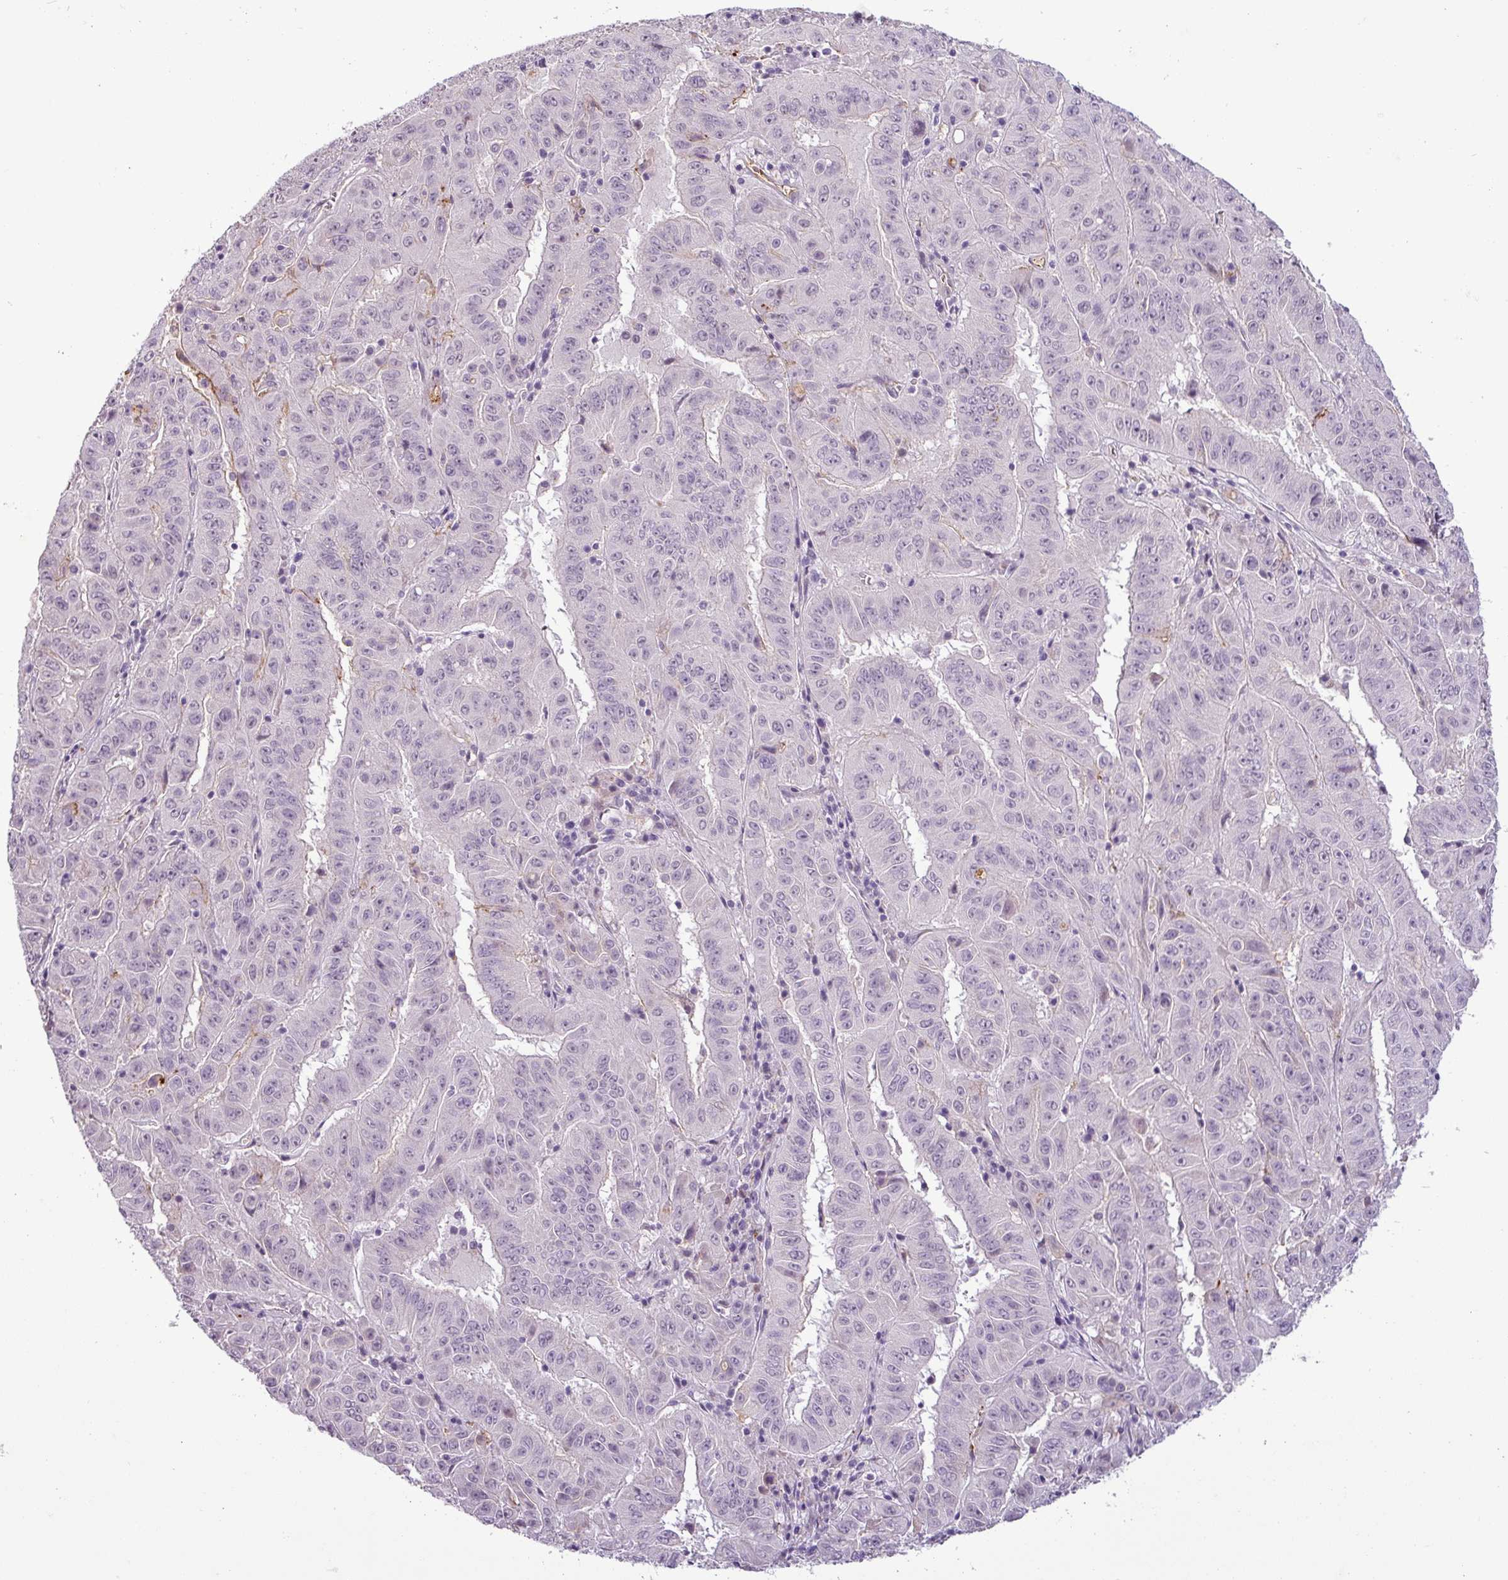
{"staining": {"intensity": "negative", "quantity": "none", "location": "none"}, "tissue": "pancreatic cancer", "cell_type": "Tumor cells", "image_type": "cancer", "snomed": [{"axis": "morphology", "description": "Adenocarcinoma, NOS"}, {"axis": "topography", "description": "Pancreas"}], "caption": "Protein analysis of adenocarcinoma (pancreatic) displays no significant staining in tumor cells.", "gene": "APOC1", "patient": {"sex": "male", "age": 63}}